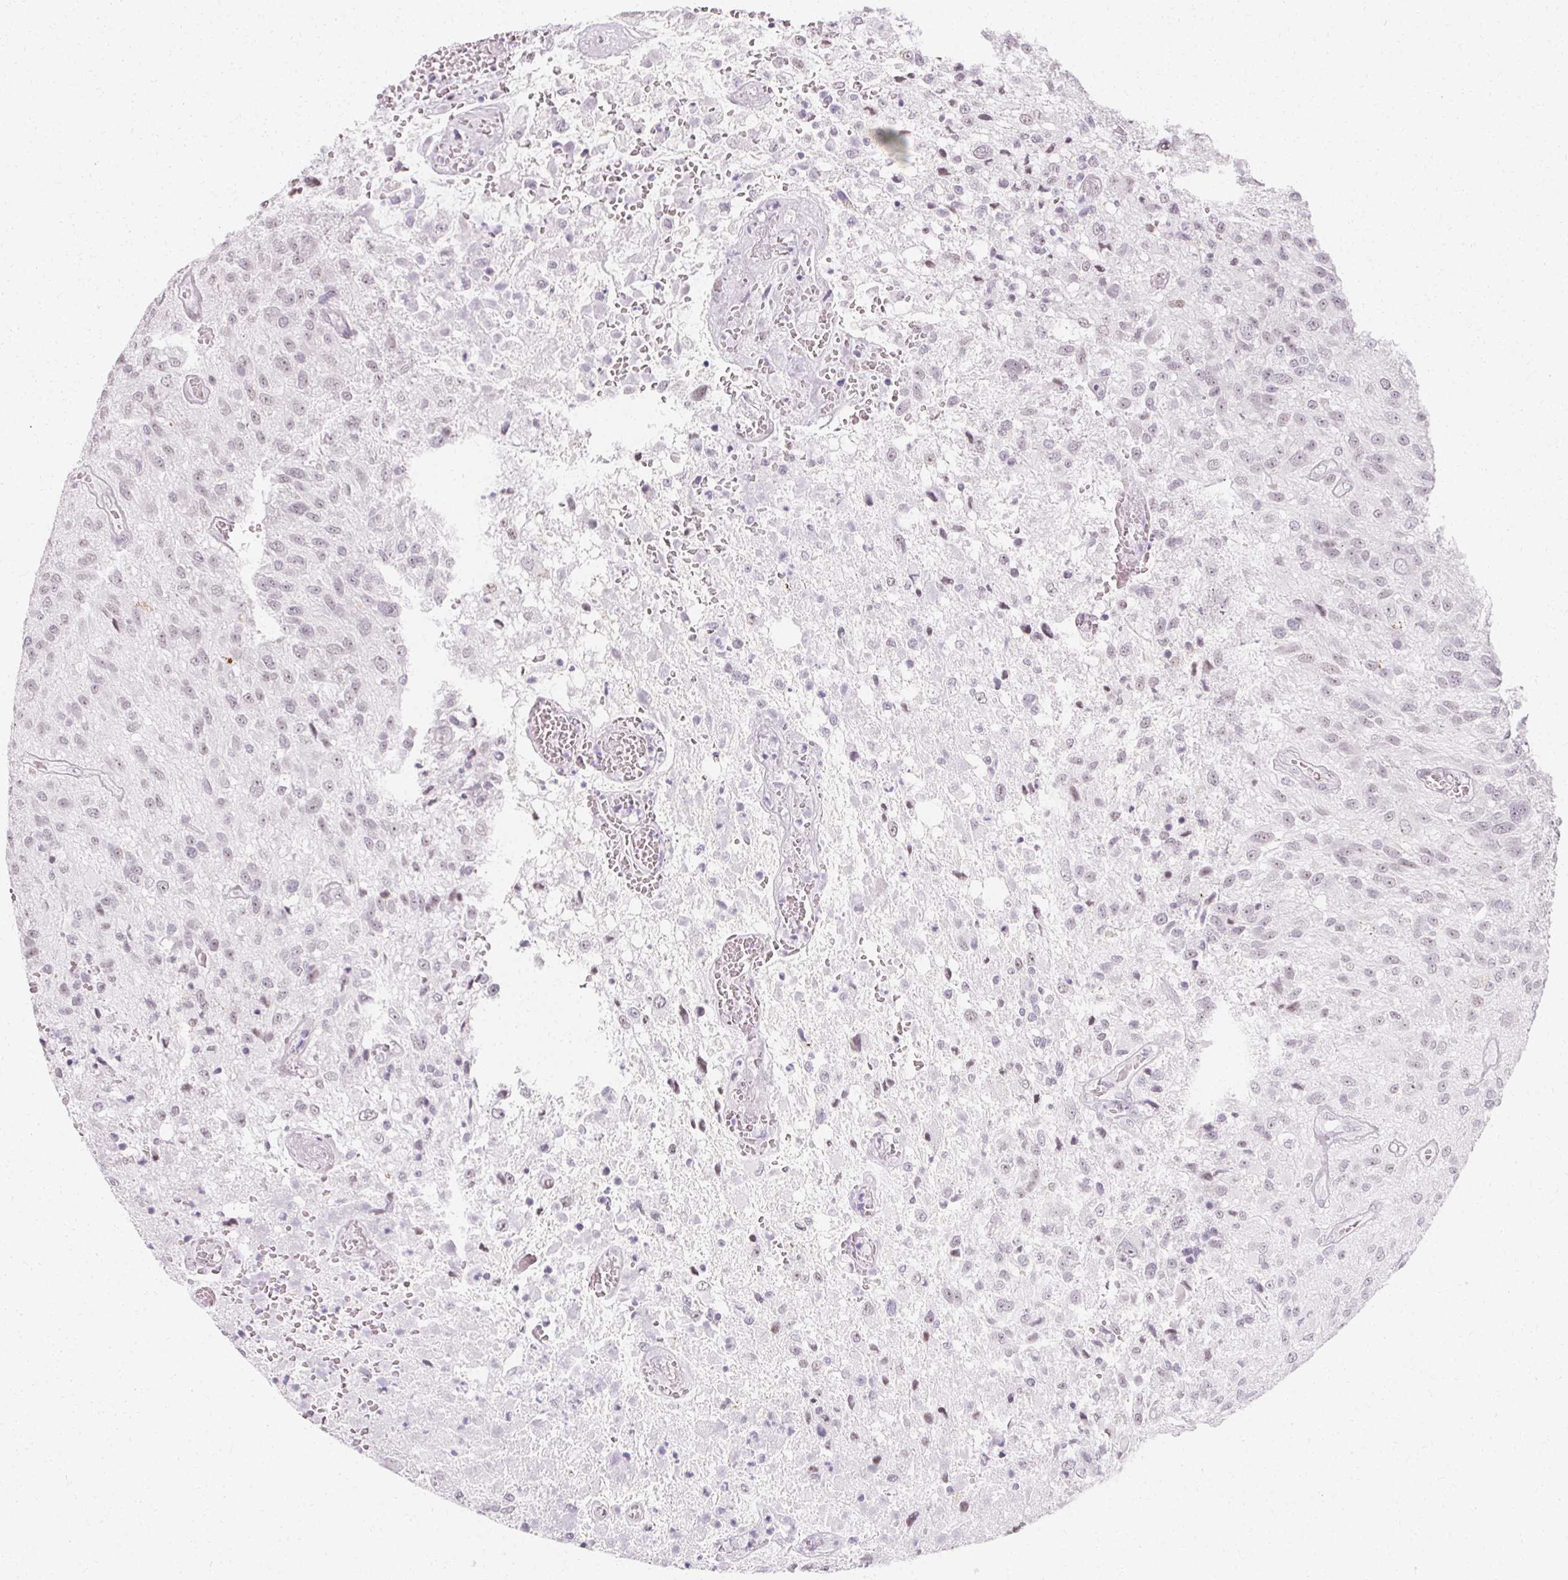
{"staining": {"intensity": "negative", "quantity": "none", "location": "none"}, "tissue": "glioma", "cell_type": "Tumor cells", "image_type": "cancer", "snomed": [{"axis": "morphology", "description": "Glioma, malignant, Low grade"}, {"axis": "topography", "description": "Brain"}], "caption": "Tumor cells are negative for protein expression in human glioma.", "gene": "SYNPR", "patient": {"sex": "male", "age": 66}}